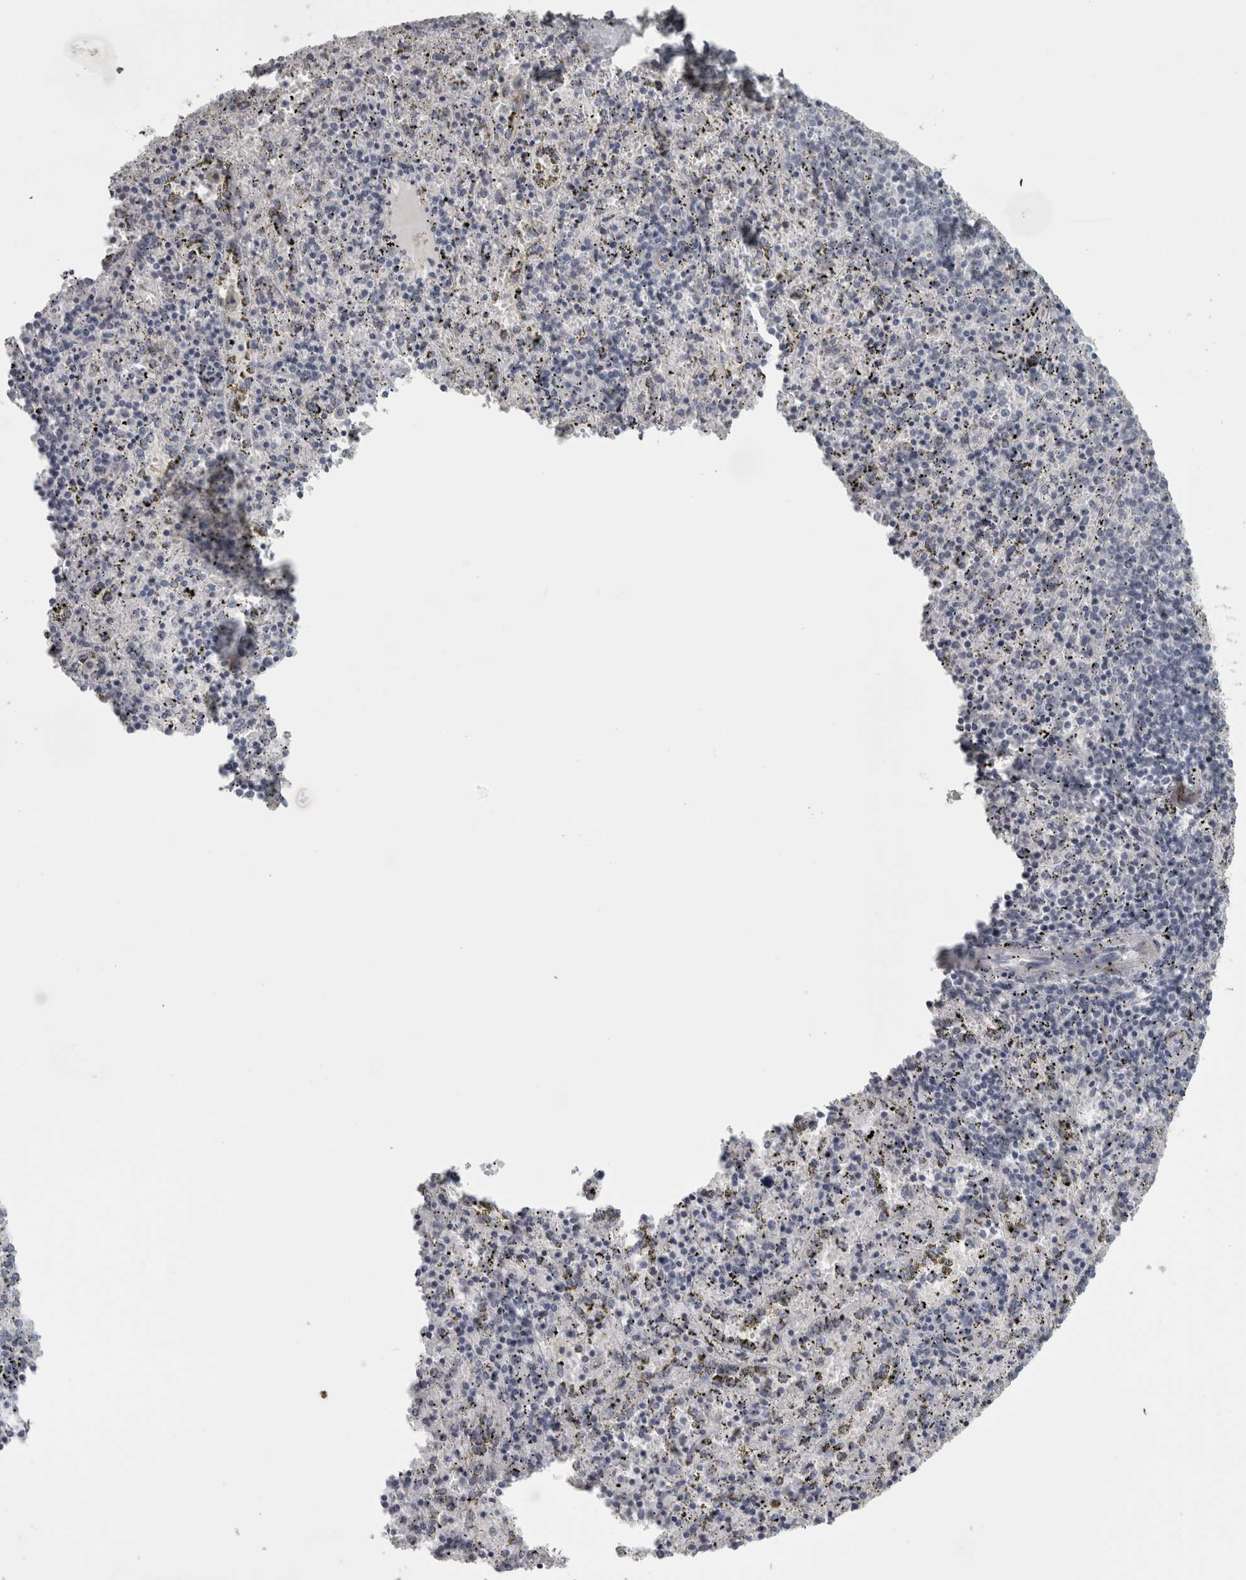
{"staining": {"intensity": "negative", "quantity": "none", "location": "none"}, "tissue": "spleen", "cell_type": "Cells in red pulp", "image_type": "normal", "snomed": [{"axis": "morphology", "description": "Normal tissue, NOS"}, {"axis": "topography", "description": "Spleen"}], "caption": "Protein analysis of benign spleen exhibits no significant expression in cells in red pulp.", "gene": "PPP1R12B", "patient": {"sex": "male", "age": 11}}